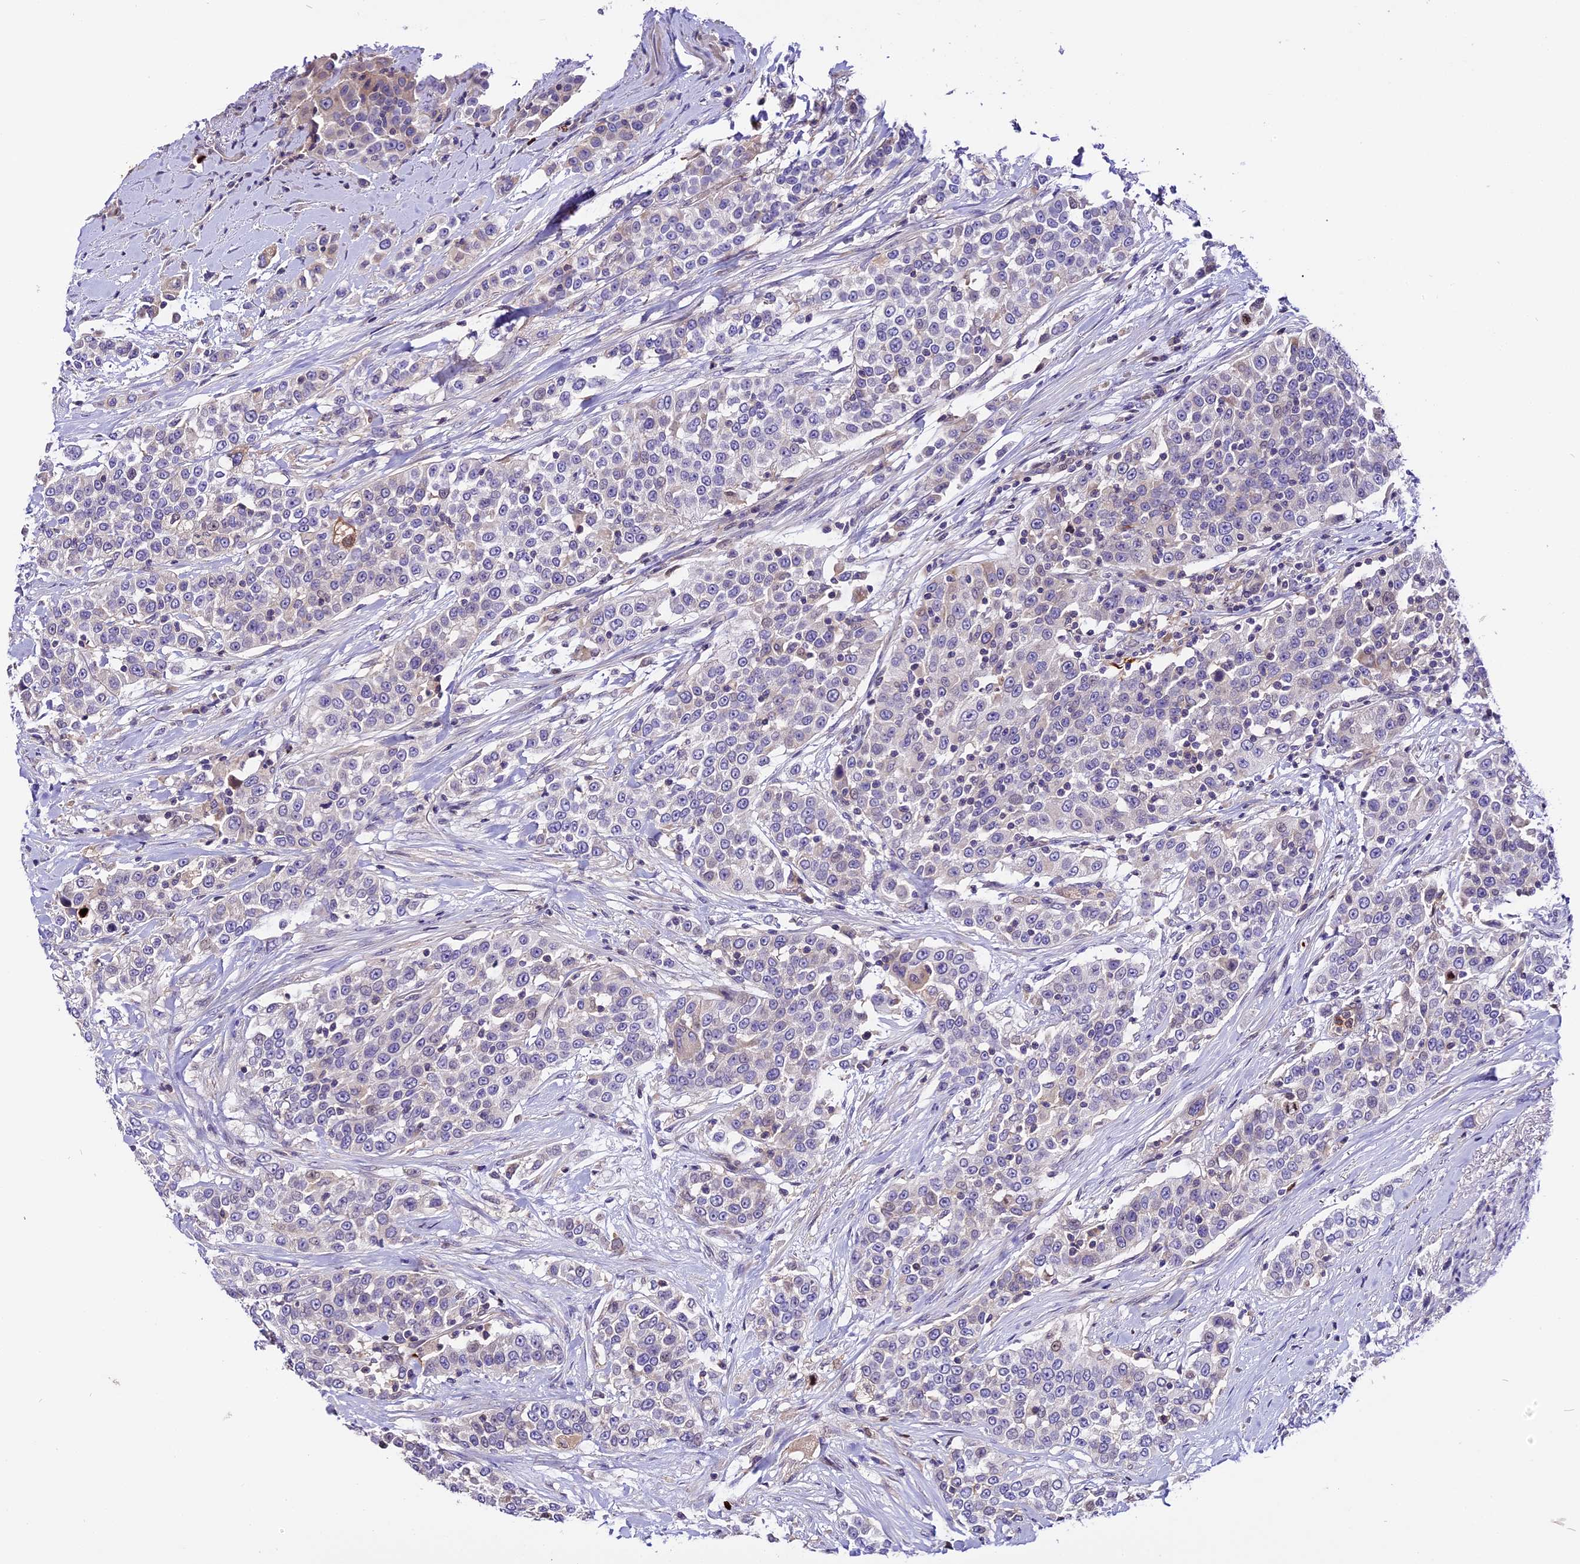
{"staining": {"intensity": "negative", "quantity": "none", "location": "none"}, "tissue": "urothelial cancer", "cell_type": "Tumor cells", "image_type": "cancer", "snomed": [{"axis": "morphology", "description": "Urothelial carcinoma, High grade"}, {"axis": "topography", "description": "Urinary bladder"}], "caption": "High power microscopy micrograph of an immunohistochemistry (IHC) image of urothelial carcinoma (high-grade), revealing no significant staining in tumor cells.", "gene": "MAP3K7CL", "patient": {"sex": "female", "age": 80}}